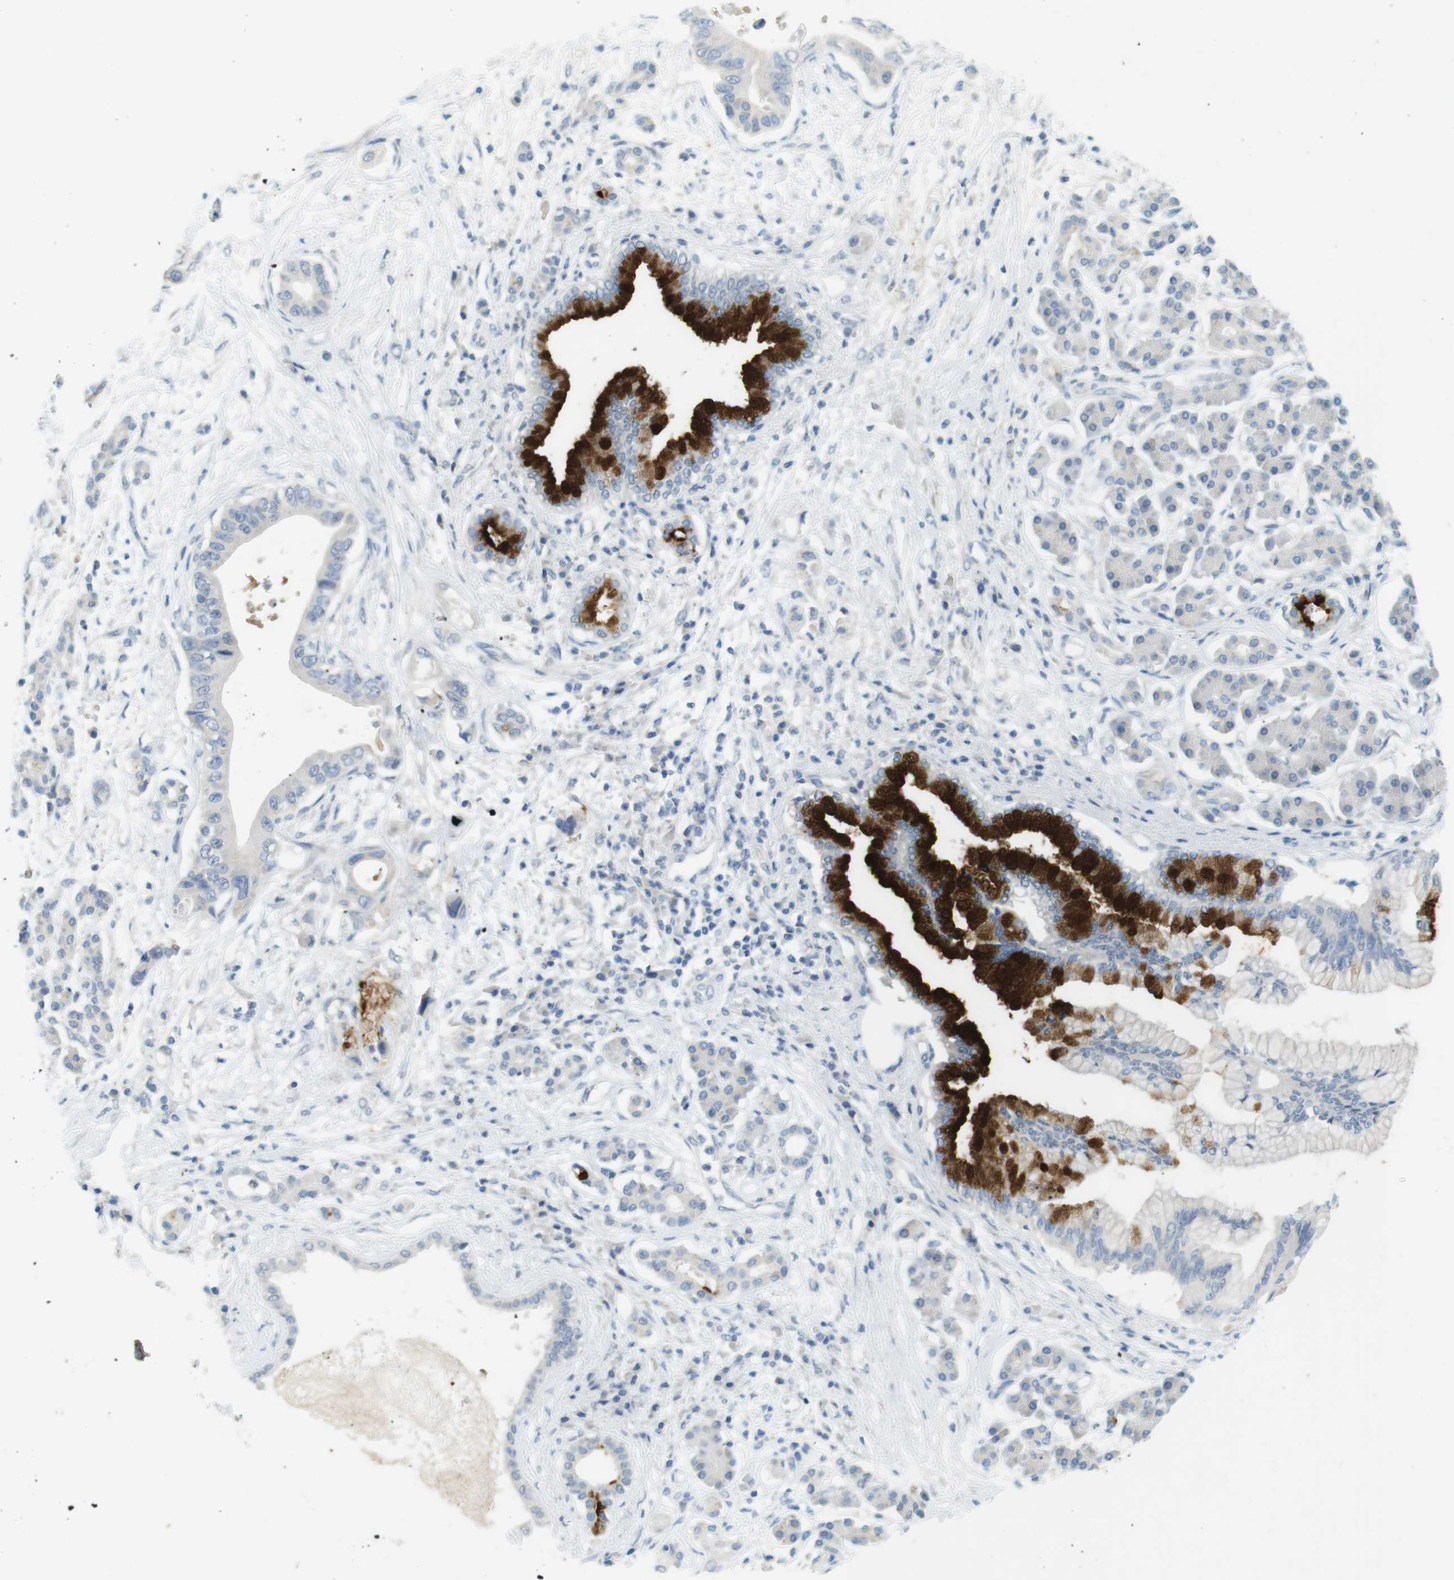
{"staining": {"intensity": "strong", "quantity": "25%-75%", "location": "cytoplasmic/membranous"}, "tissue": "pancreatic cancer", "cell_type": "Tumor cells", "image_type": "cancer", "snomed": [{"axis": "morphology", "description": "Adenocarcinoma, NOS"}, {"axis": "topography", "description": "Pancreas"}], "caption": "Human pancreatic cancer stained with a brown dye demonstrates strong cytoplasmic/membranous positive positivity in about 25%-75% of tumor cells.", "gene": "MUC5B", "patient": {"sex": "male", "age": 77}}